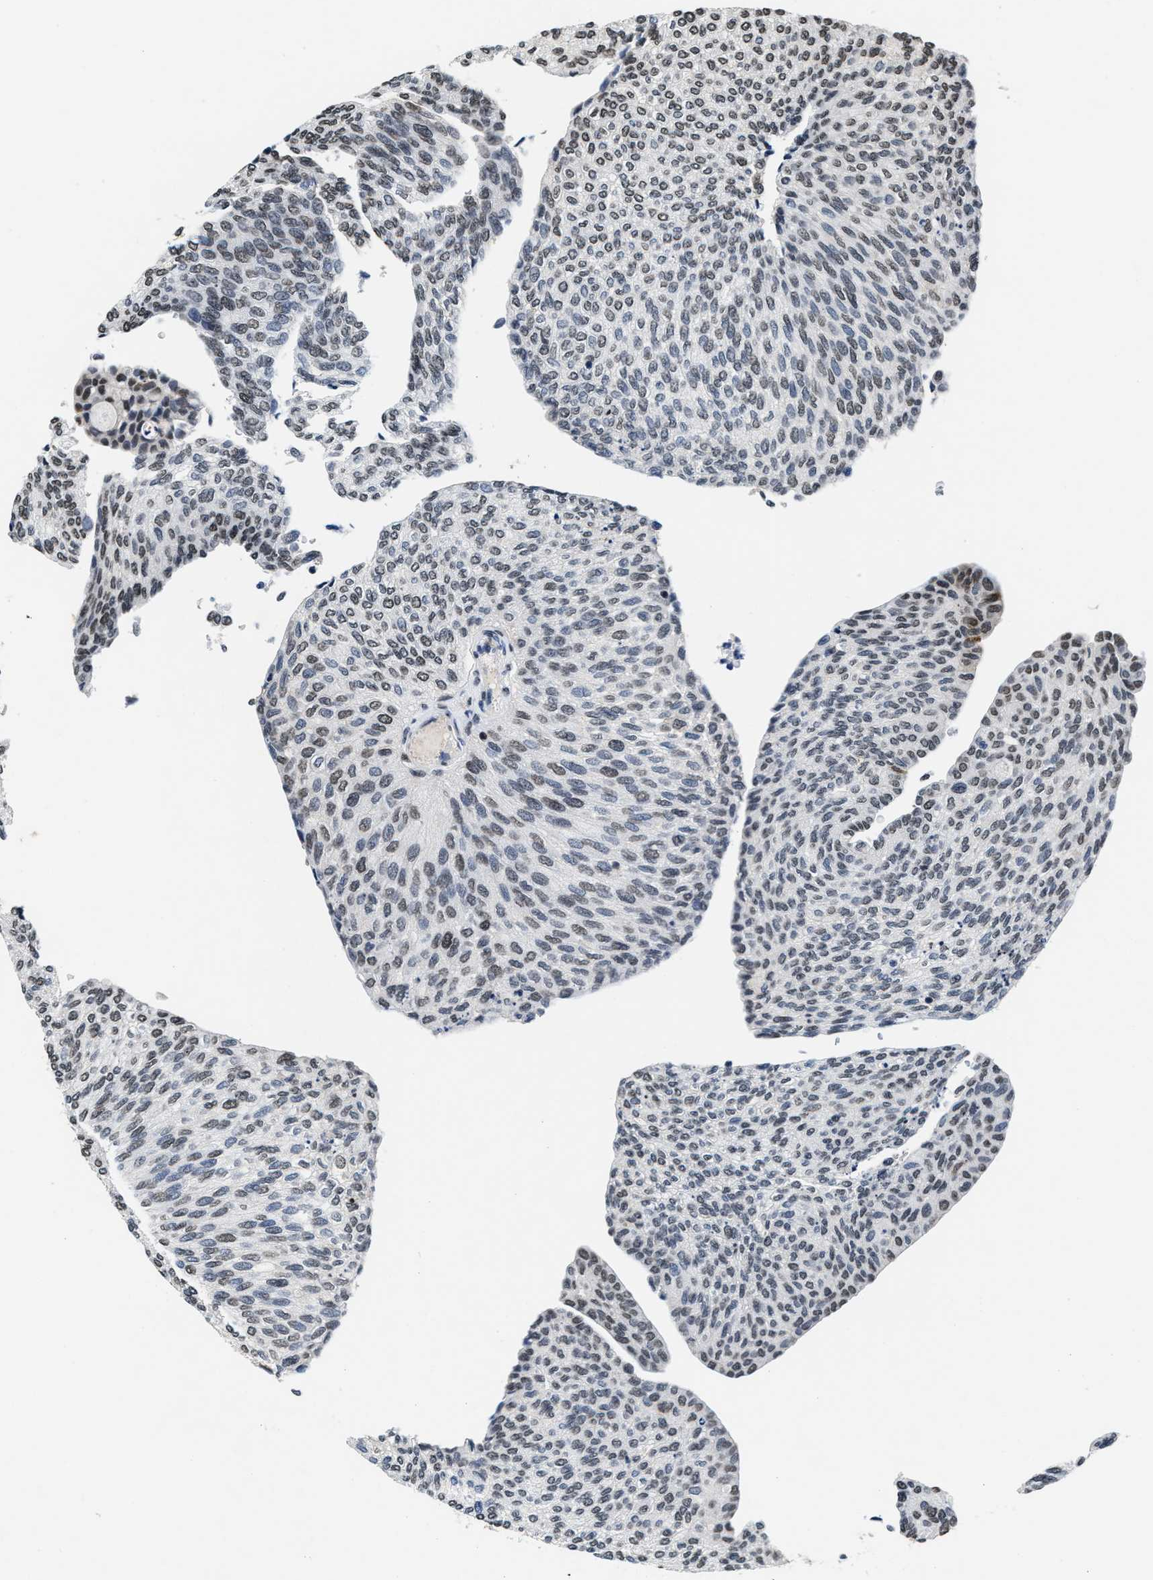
{"staining": {"intensity": "weak", "quantity": "25%-75%", "location": "nuclear"}, "tissue": "urothelial cancer", "cell_type": "Tumor cells", "image_type": "cancer", "snomed": [{"axis": "morphology", "description": "Urothelial carcinoma, Low grade"}, {"axis": "topography", "description": "Urinary bladder"}], "caption": "A high-resolution histopathology image shows immunohistochemistry (IHC) staining of urothelial cancer, which demonstrates weak nuclear positivity in about 25%-75% of tumor cells. Ihc stains the protein of interest in brown and the nuclei are stained blue.", "gene": "SUPT16H", "patient": {"sex": "female", "age": 79}}